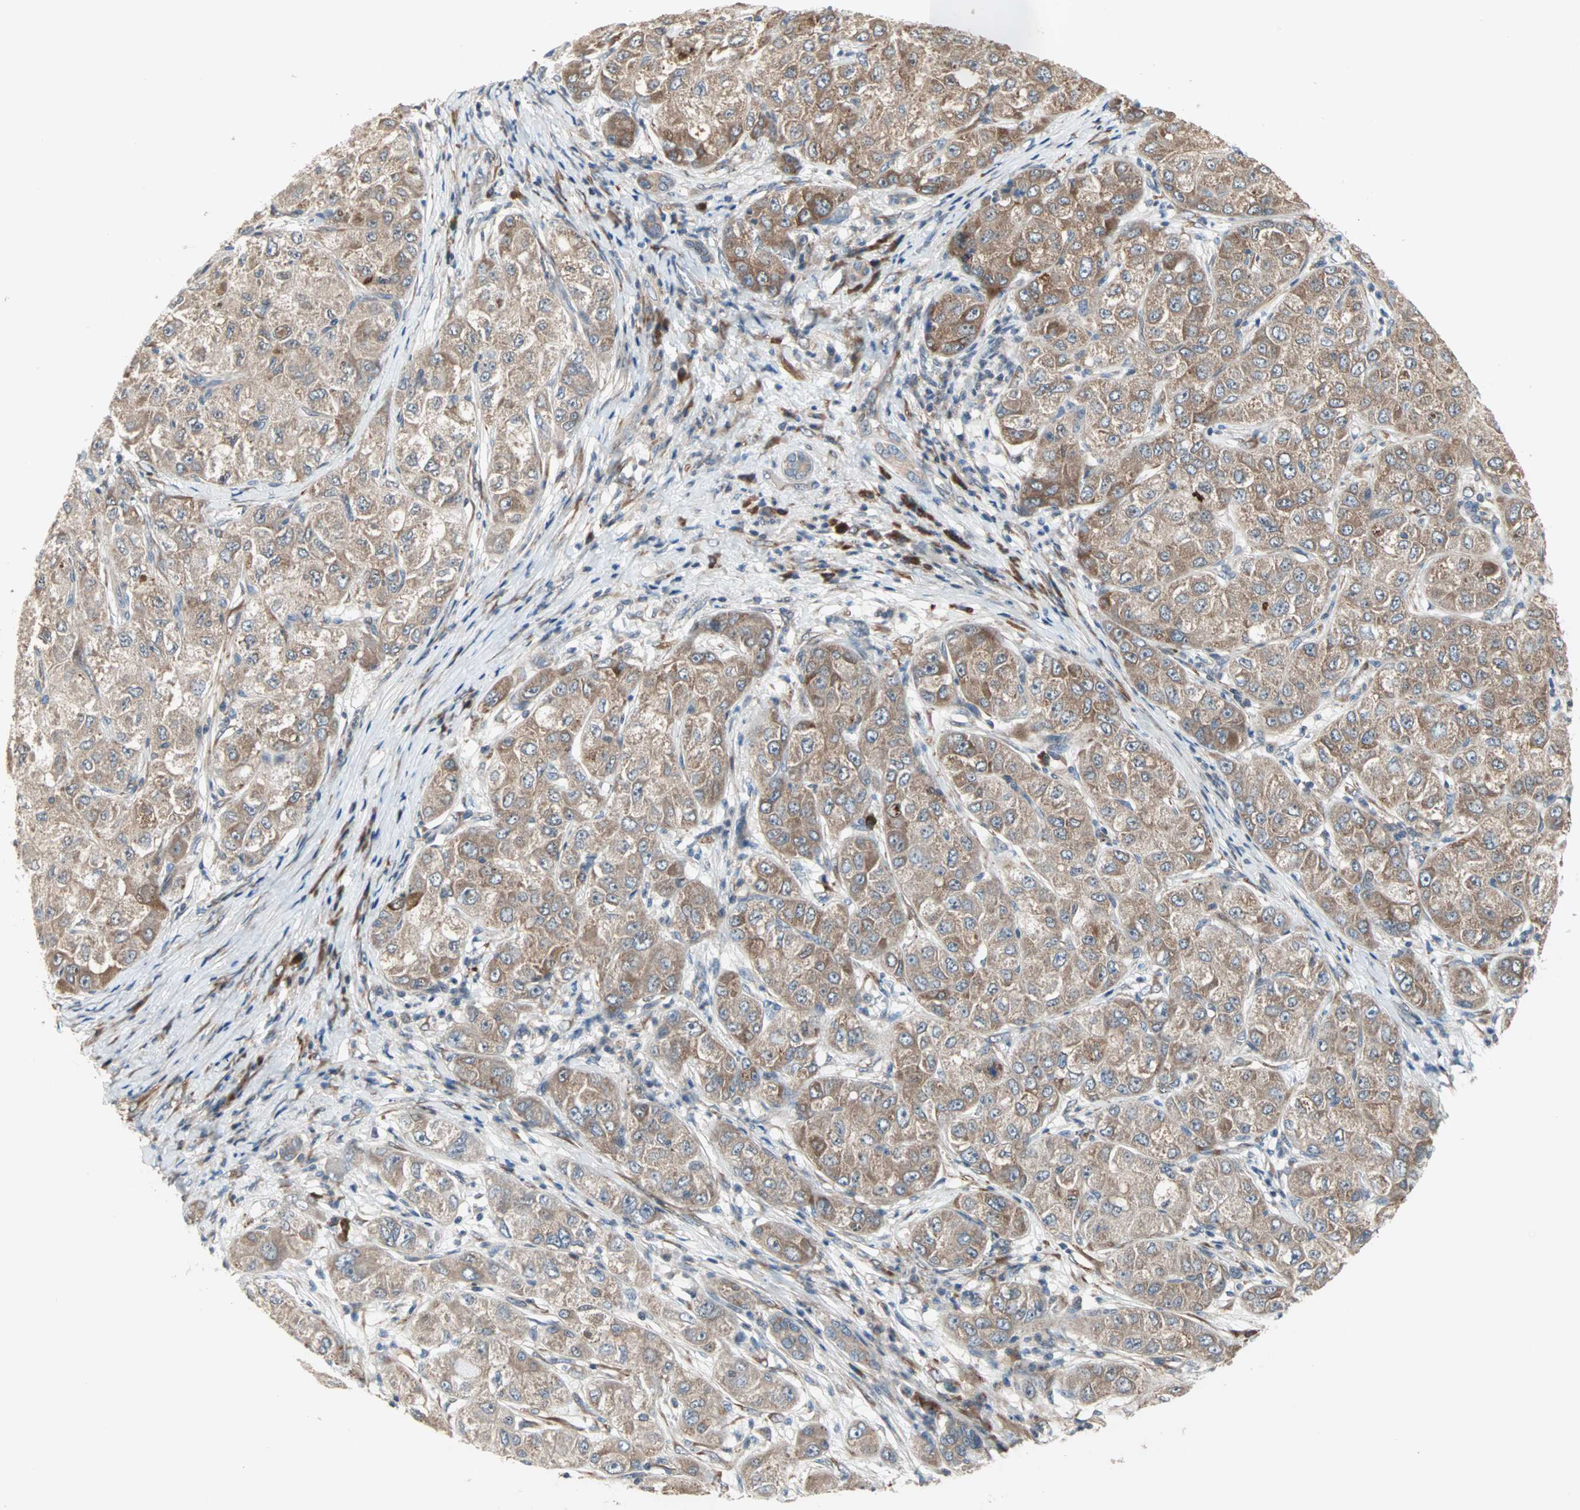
{"staining": {"intensity": "moderate", "quantity": ">75%", "location": "cytoplasmic/membranous"}, "tissue": "liver cancer", "cell_type": "Tumor cells", "image_type": "cancer", "snomed": [{"axis": "morphology", "description": "Carcinoma, Hepatocellular, NOS"}, {"axis": "topography", "description": "Liver"}], "caption": "This is a photomicrograph of immunohistochemistry (IHC) staining of liver cancer, which shows moderate expression in the cytoplasmic/membranous of tumor cells.", "gene": "SAR1A", "patient": {"sex": "male", "age": 80}}